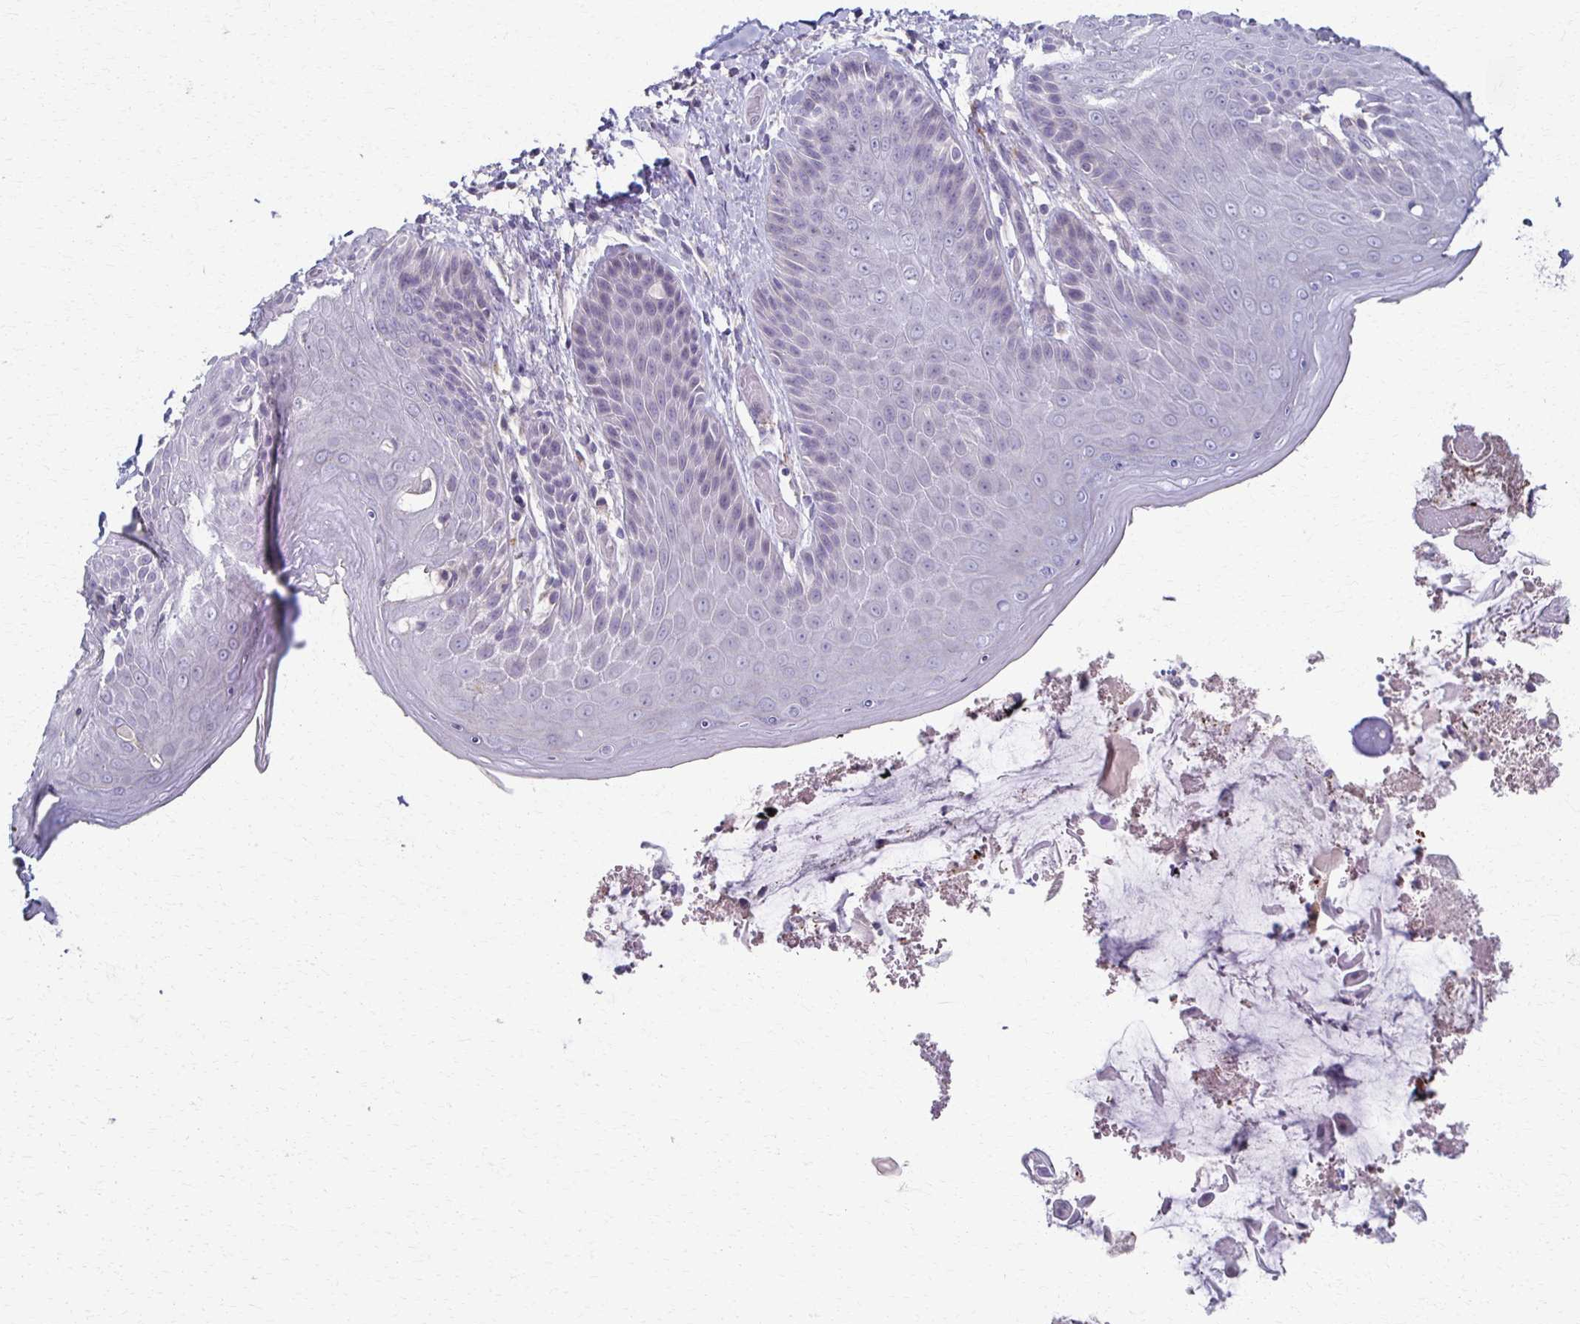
{"staining": {"intensity": "negative", "quantity": "none", "location": "none"}, "tissue": "skin", "cell_type": "Epidermal cells", "image_type": "normal", "snomed": [{"axis": "morphology", "description": "Normal tissue, NOS"}, {"axis": "topography", "description": "Anal"}, {"axis": "topography", "description": "Peripheral nerve tissue"}], "caption": "Immunohistochemistry (IHC) image of unremarkable skin: human skin stained with DAB (3,3'-diaminobenzidine) exhibits no significant protein staining in epidermal cells.", "gene": "FOXO4", "patient": {"sex": "male", "age": 51}}